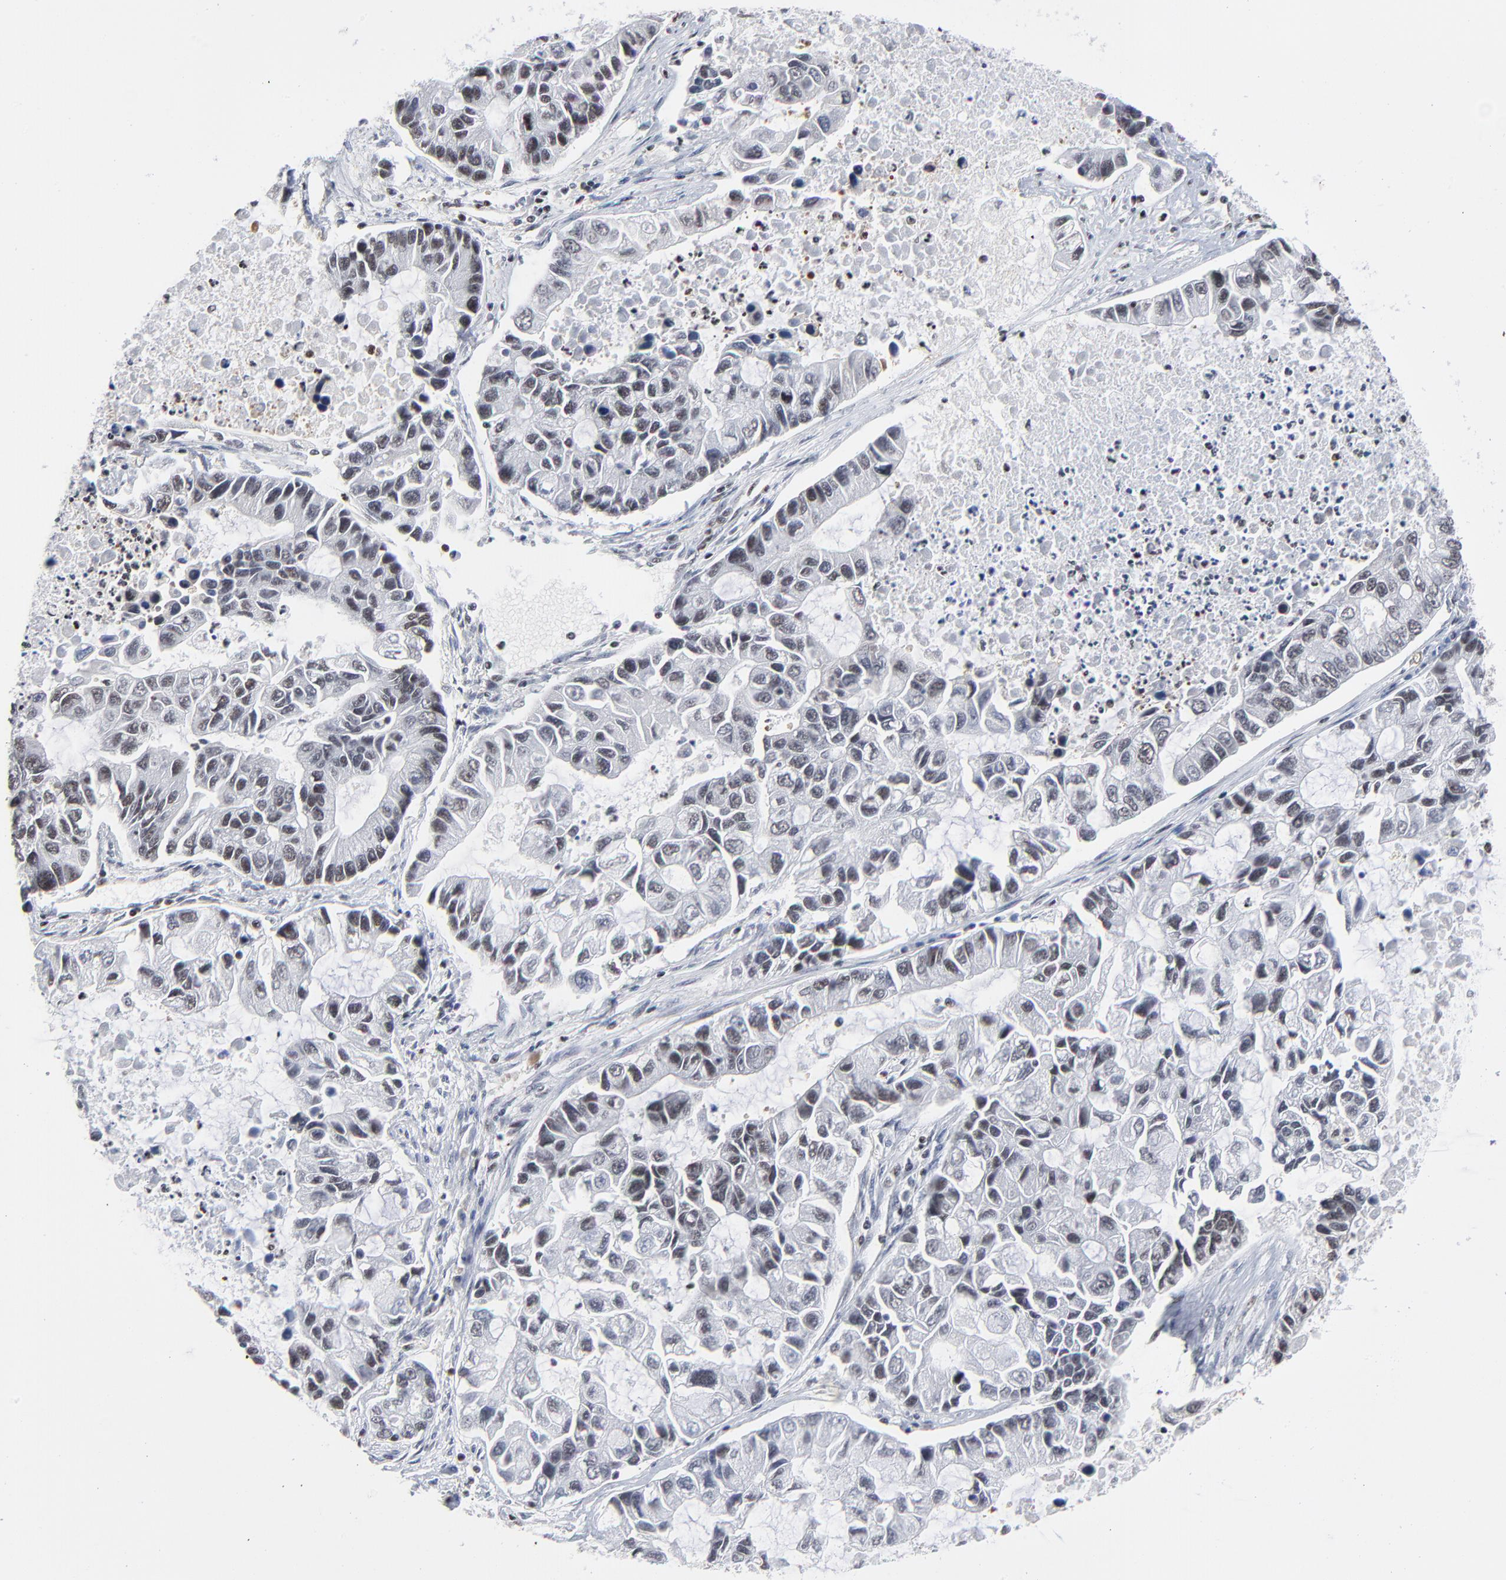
{"staining": {"intensity": "negative", "quantity": "none", "location": "none"}, "tissue": "lung cancer", "cell_type": "Tumor cells", "image_type": "cancer", "snomed": [{"axis": "morphology", "description": "Adenocarcinoma, NOS"}, {"axis": "topography", "description": "Lung"}], "caption": "A high-resolution micrograph shows IHC staining of adenocarcinoma (lung), which demonstrates no significant staining in tumor cells.", "gene": "CREB1", "patient": {"sex": "female", "age": 51}}